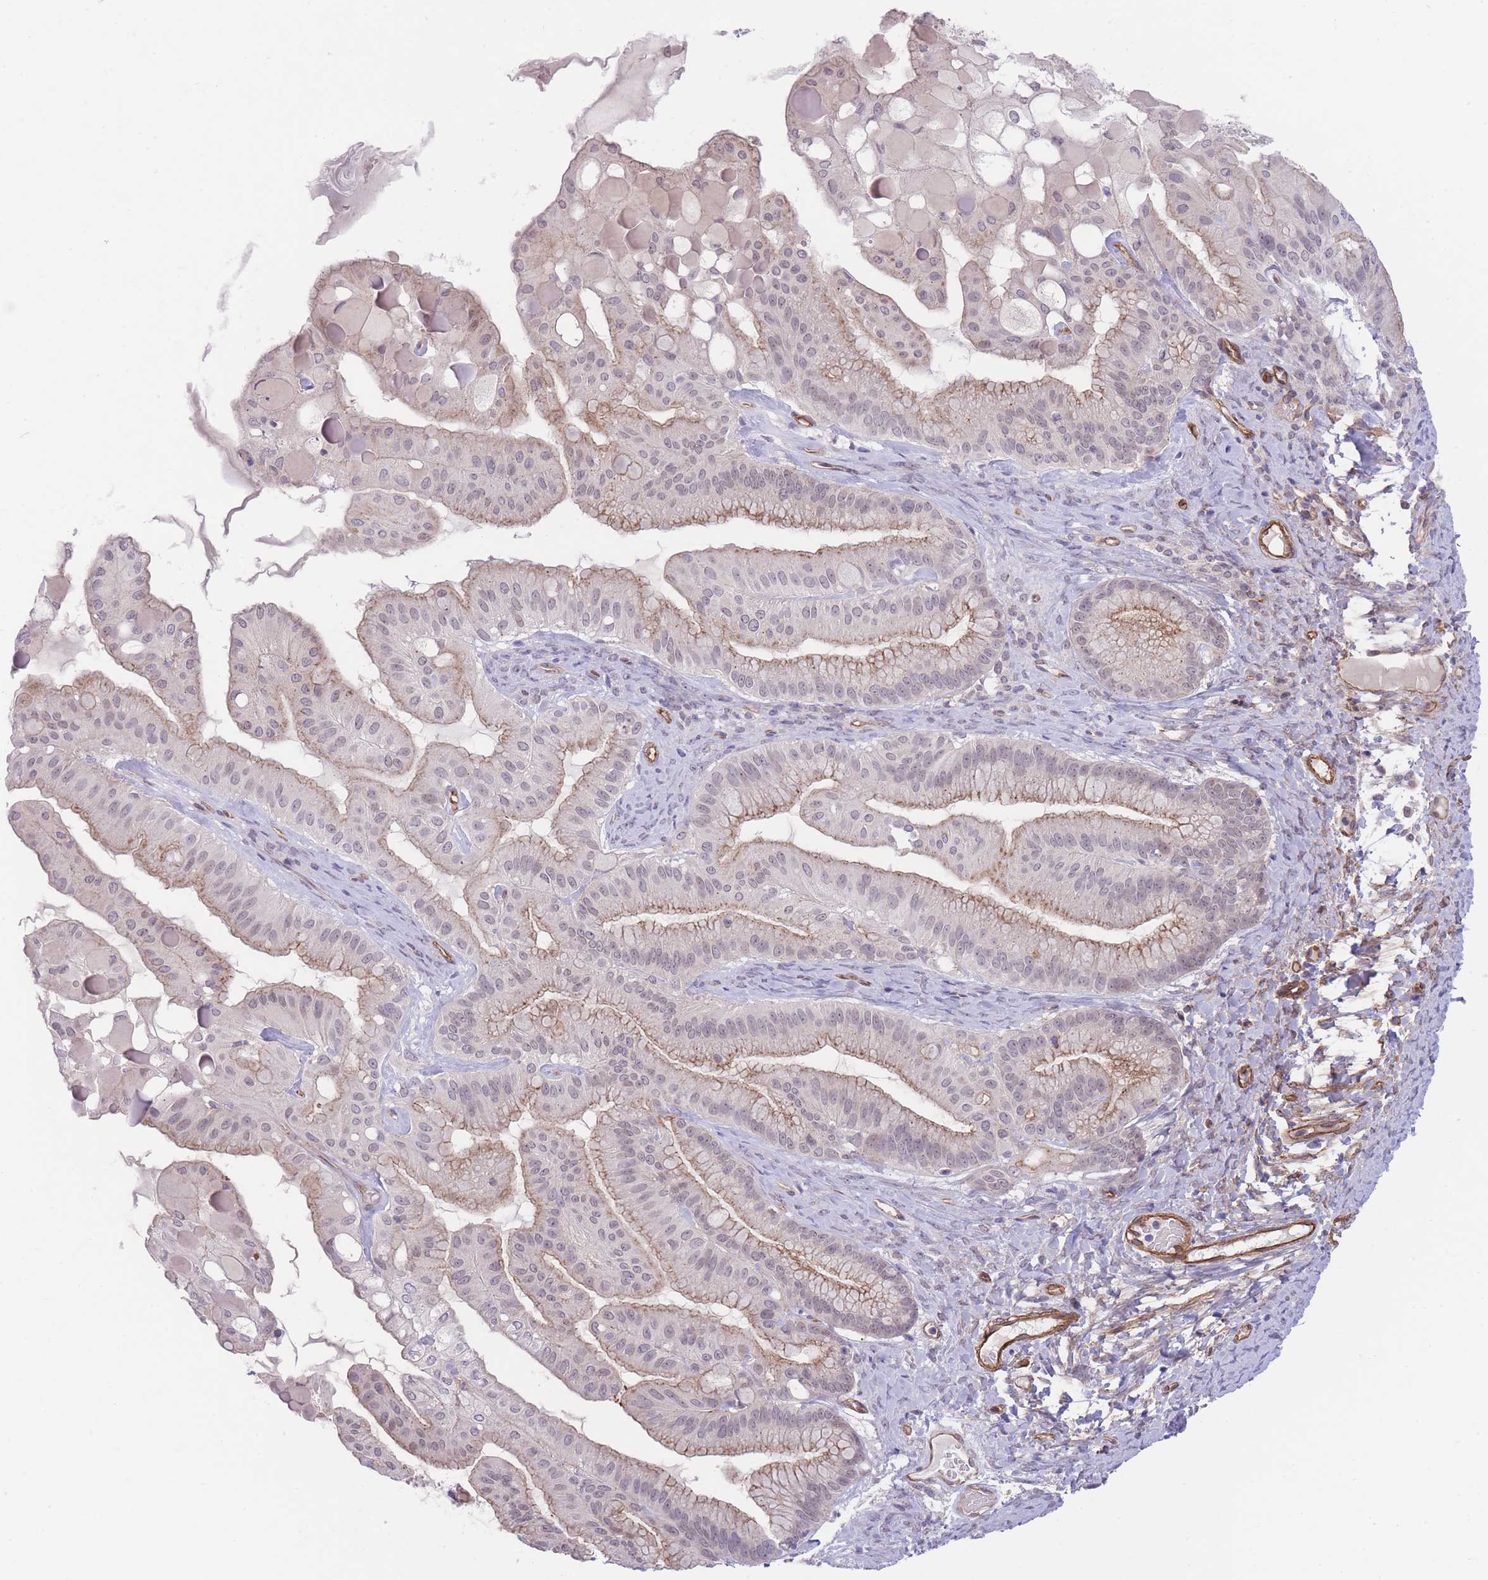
{"staining": {"intensity": "moderate", "quantity": "25%-75%", "location": "cytoplasmic/membranous,nuclear"}, "tissue": "ovarian cancer", "cell_type": "Tumor cells", "image_type": "cancer", "snomed": [{"axis": "morphology", "description": "Cystadenocarcinoma, mucinous, NOS"}, {"axis": "topography", "description": "Ovary"}], "caption": "Immunohistochemical staining of ovarian cancer reveals medium levels of moderate cytoplasmic/membranous and nuclear protein staining in approximately 25%-75% of tumor cells.", "gene": "QTRT1", "patient": {"sex": "female", "age": 61}}